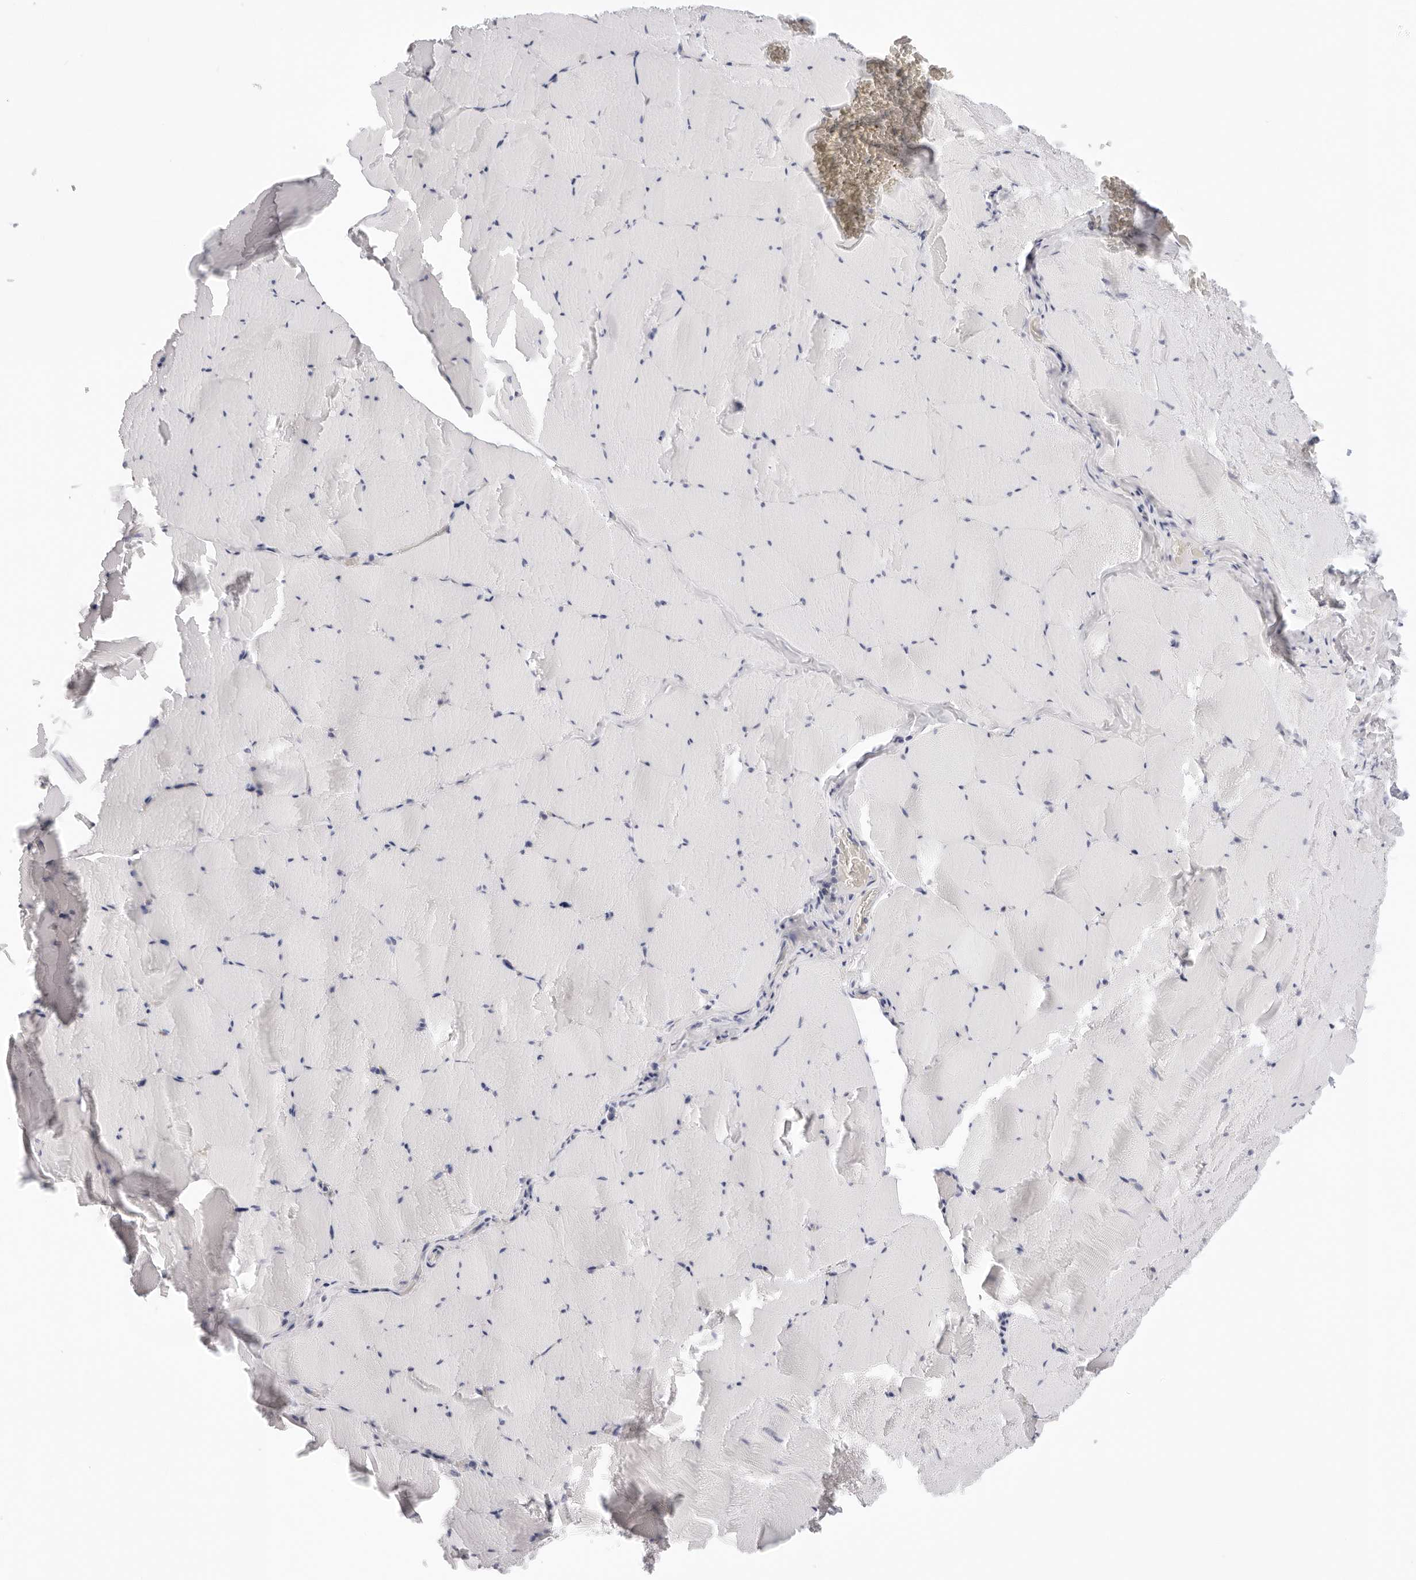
{"staining": {"intensity": "negative", "quantity": "none", "location": "none"}, "tissue": "skeletal muscle", "cell_type": "Myocytes", "image_type": "normal", "snomed": [{"axis": "morphology", "description": "Normal tissue, NOS"}, {"axis": "topography", "description": "Skeletal muscle"}], "caption": "Image shows no significant protein staining in myocytes of unremarkable skeletal muscle.", "gene": "EDN2", "patient": {"sex": "male", "age": 62}}